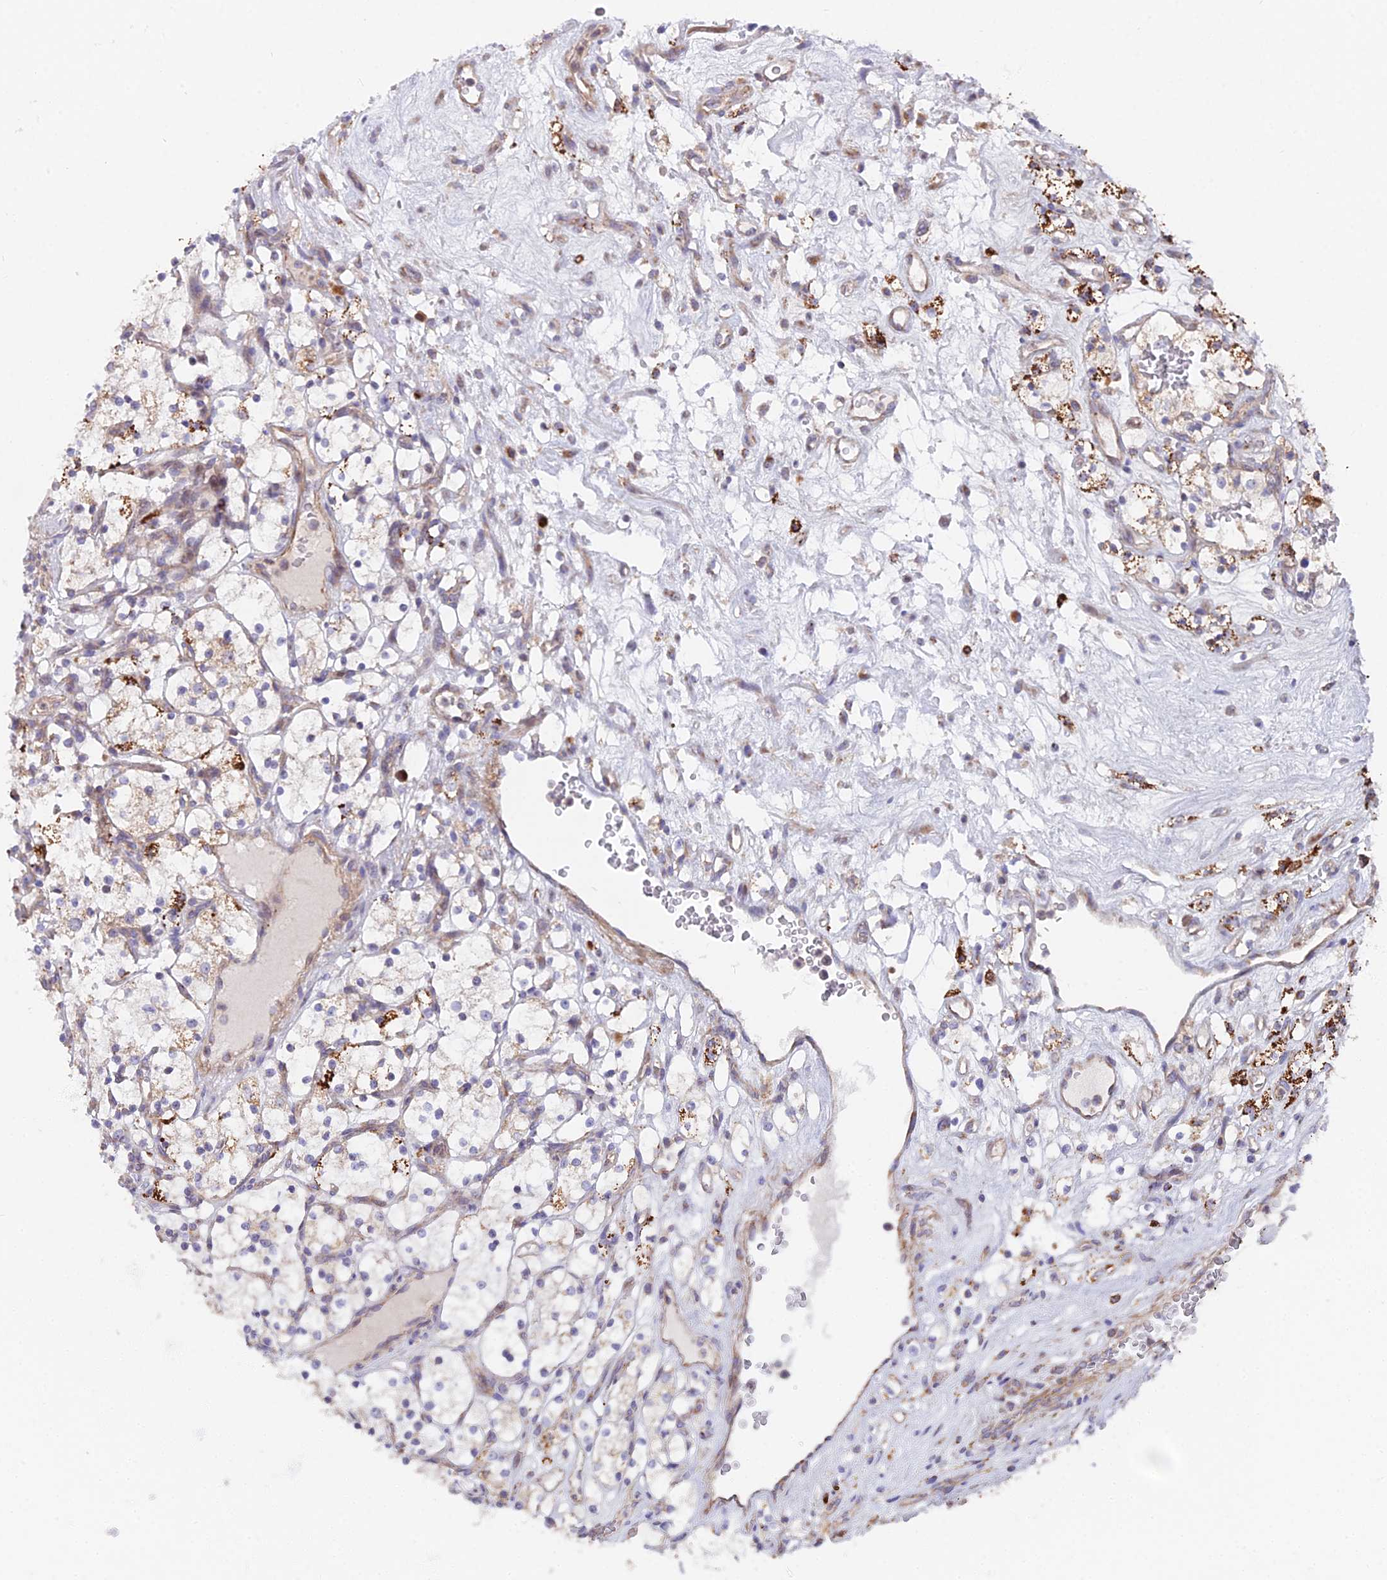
{"staining": {"intensity": "moderate", "quantity": "<25%", "location": "cytoplasmic/membranous"}, "tissue": "renal cancer", "cell_type": "Tumor cells", "image_type": "cancer", "snomed": [{"axis": "morphology", "description": "Adenocarcinoma, NOS"}, {"axis": "topography", "description": "Kidney"}], "caption": "Immunohistochemical staining of human renal cancer exhibits low levels of moderate cytoplasmic/membranous protein positivity in approximately <25% of tumor cells. Ihc stains the protein of interest in brown and the nuclei are stained blue.", "gene": "TBC1D20", "patient": {"sex": "female", "age": 69}}